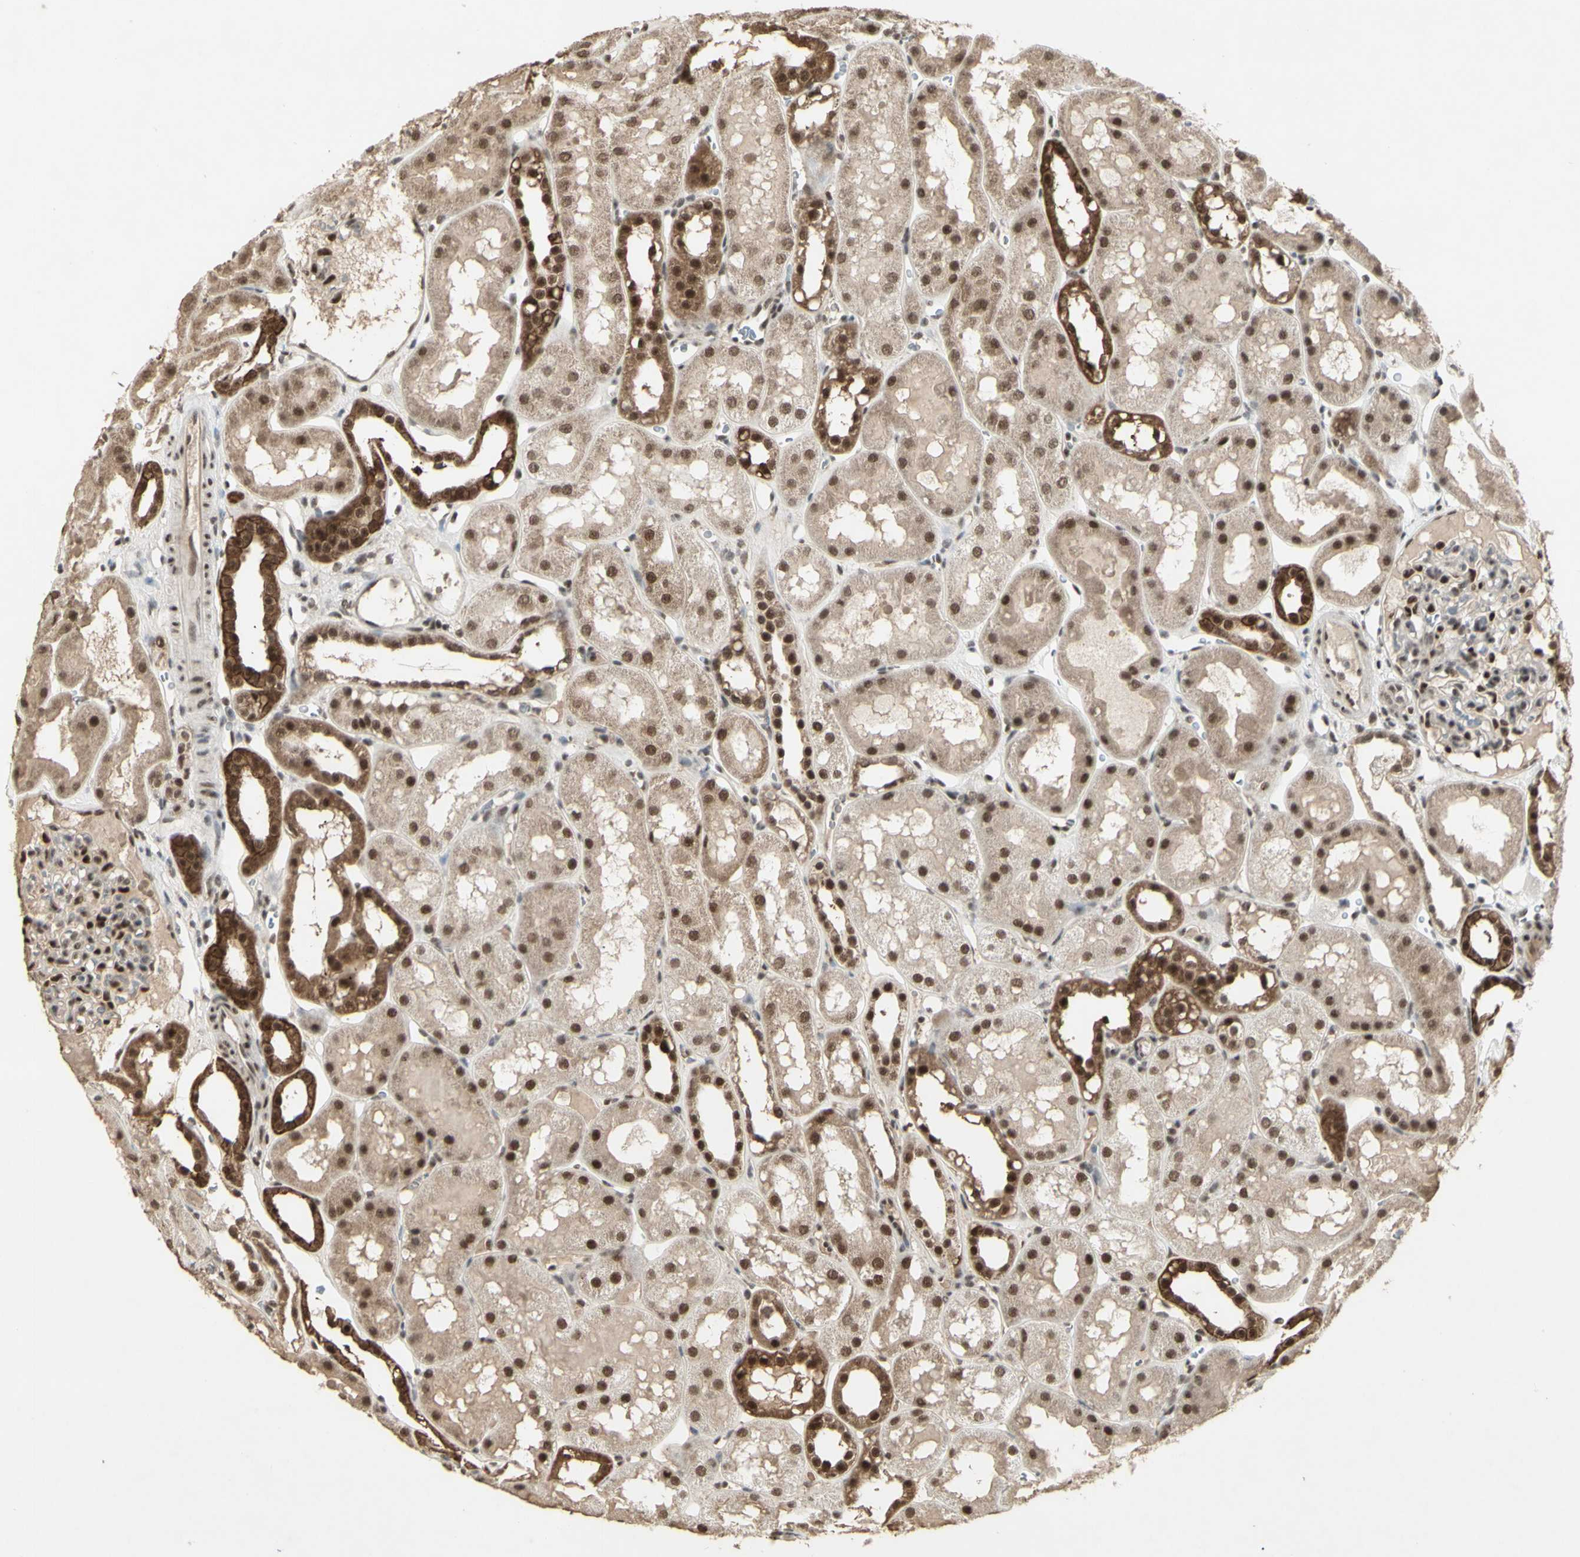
{"staining": {"intensity": "moderate", "quantity": "25%-75%", "location": "nuclear"}, "tissue": "kidney", "cell_type": "Cells in glomeruli", "image_type": "normal", "snomed": [{"axis": "morphology", "description": "Normal tissue, NOS"}, {"axis": "topography", "description": "Kidney"}, {"axis": "topography", "description": "Urinary bladder"}], "caption": "DAB (3,3'-diaminobenzidine) immunohistochemical staining of benign human kidney shows moderate nuclear protein staining in approximately 25%-75% of cells in glomeruli. Using DAB (3,3'-diaminobenzidine) (brown) and hematoxylin (blue) stains, captured at high magnification using brightfield microscopy.", "gene": "CCNT1", "patient": {"sex": "male", "age": 16}}